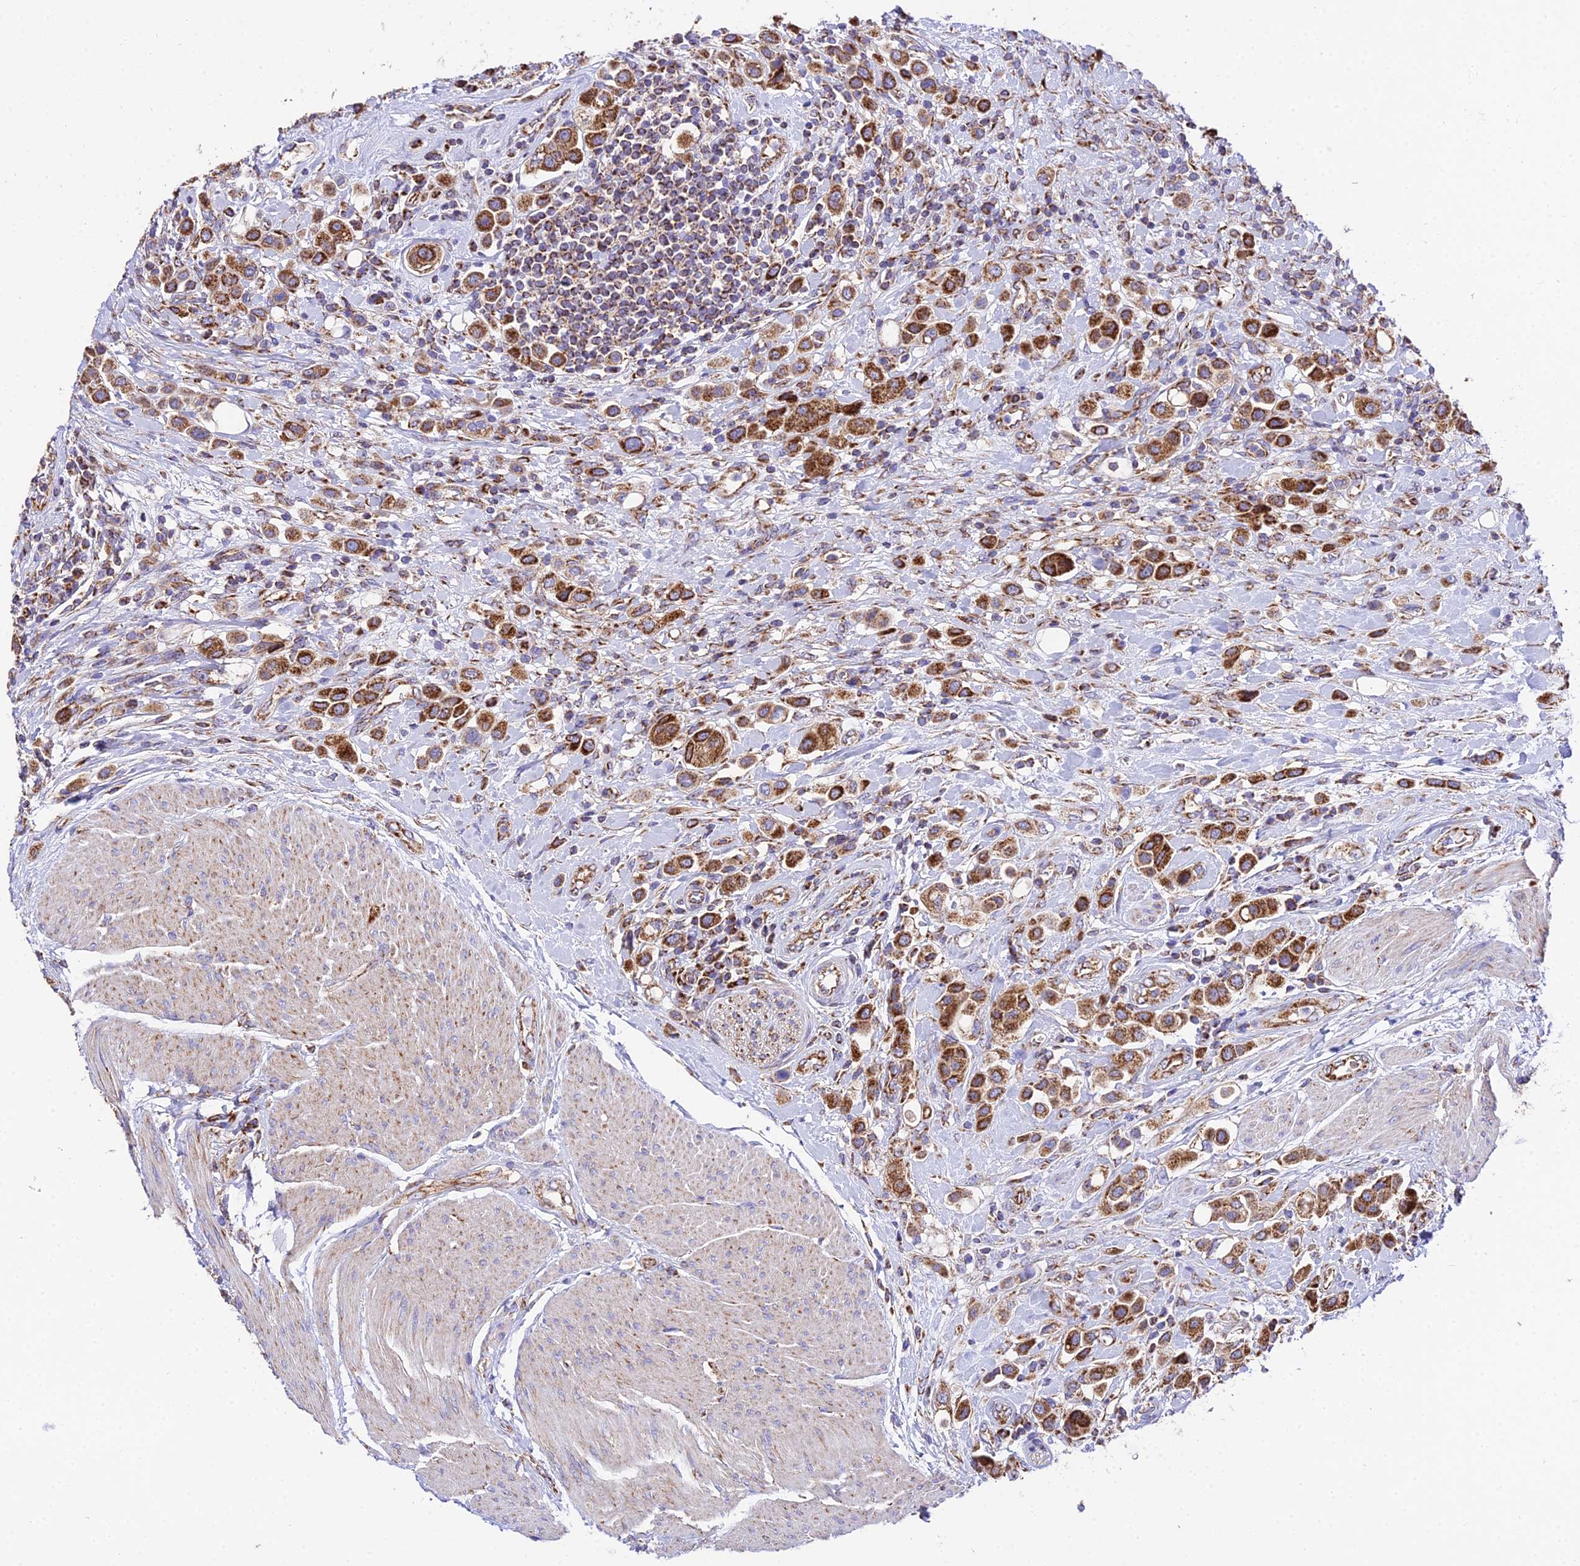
{"staining": {"intensity": "moderate", "quantity": ">75%", "location": "cytoplasmic/membranous"}, "tissue": "urothelial cancer", "cell_type": "Tumor cells", "image_type": "cancer", "snomed": [{"axis": "morphology", "description": "Urothelial carcinoma, High grade"}, {"axis": "topography", "description": "Urinary bladder"}], "caption": "There is medium levels of moderate cytoplasmic/membranous staining in tumor cells of urothelial cancer, as demonstrated by immunohistochemical staining (brown color).", "gene": "OCIAD1", "patient": {"sex": "male", "age": 50}}